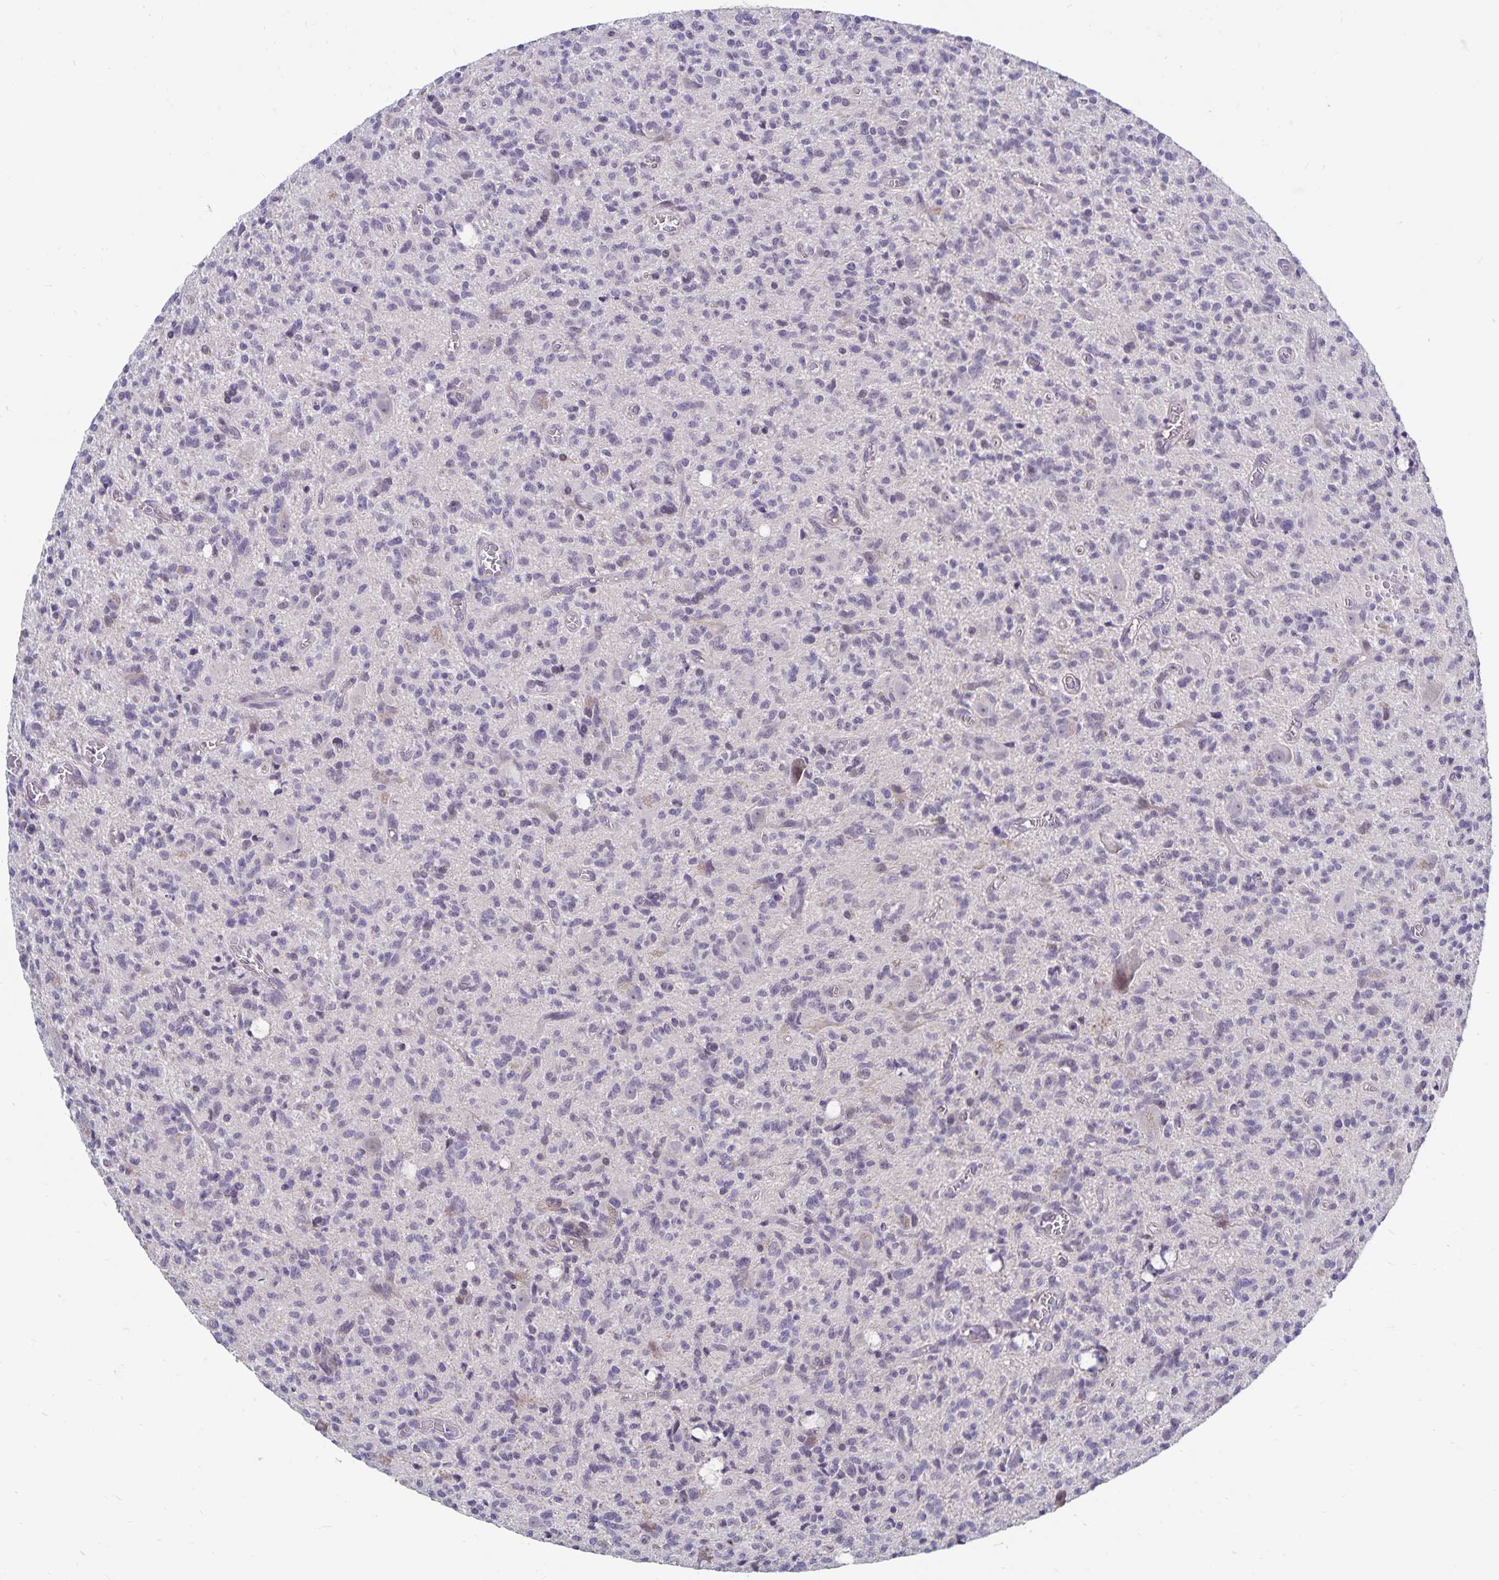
{"staining": {"intensity": "negative", "quantity": "none", "location": "none"}, "tissue": "glioma", "cell_type": "Tumor cells", "image_type": "cancer", "snomed": [{"axis": "morphology", "description": "Glioma, malignant, Low grade"}, {"axis": "topography", "description": "Brain"}], "caption": "Immunohistochemistry (IHC) histopathology image of malignant glioma (low-grade) stained for a protein (brown), which displays no staining in tumor cells.", "gene": "CDKN2B", "patient": {"sex": "male", "age": 64}}